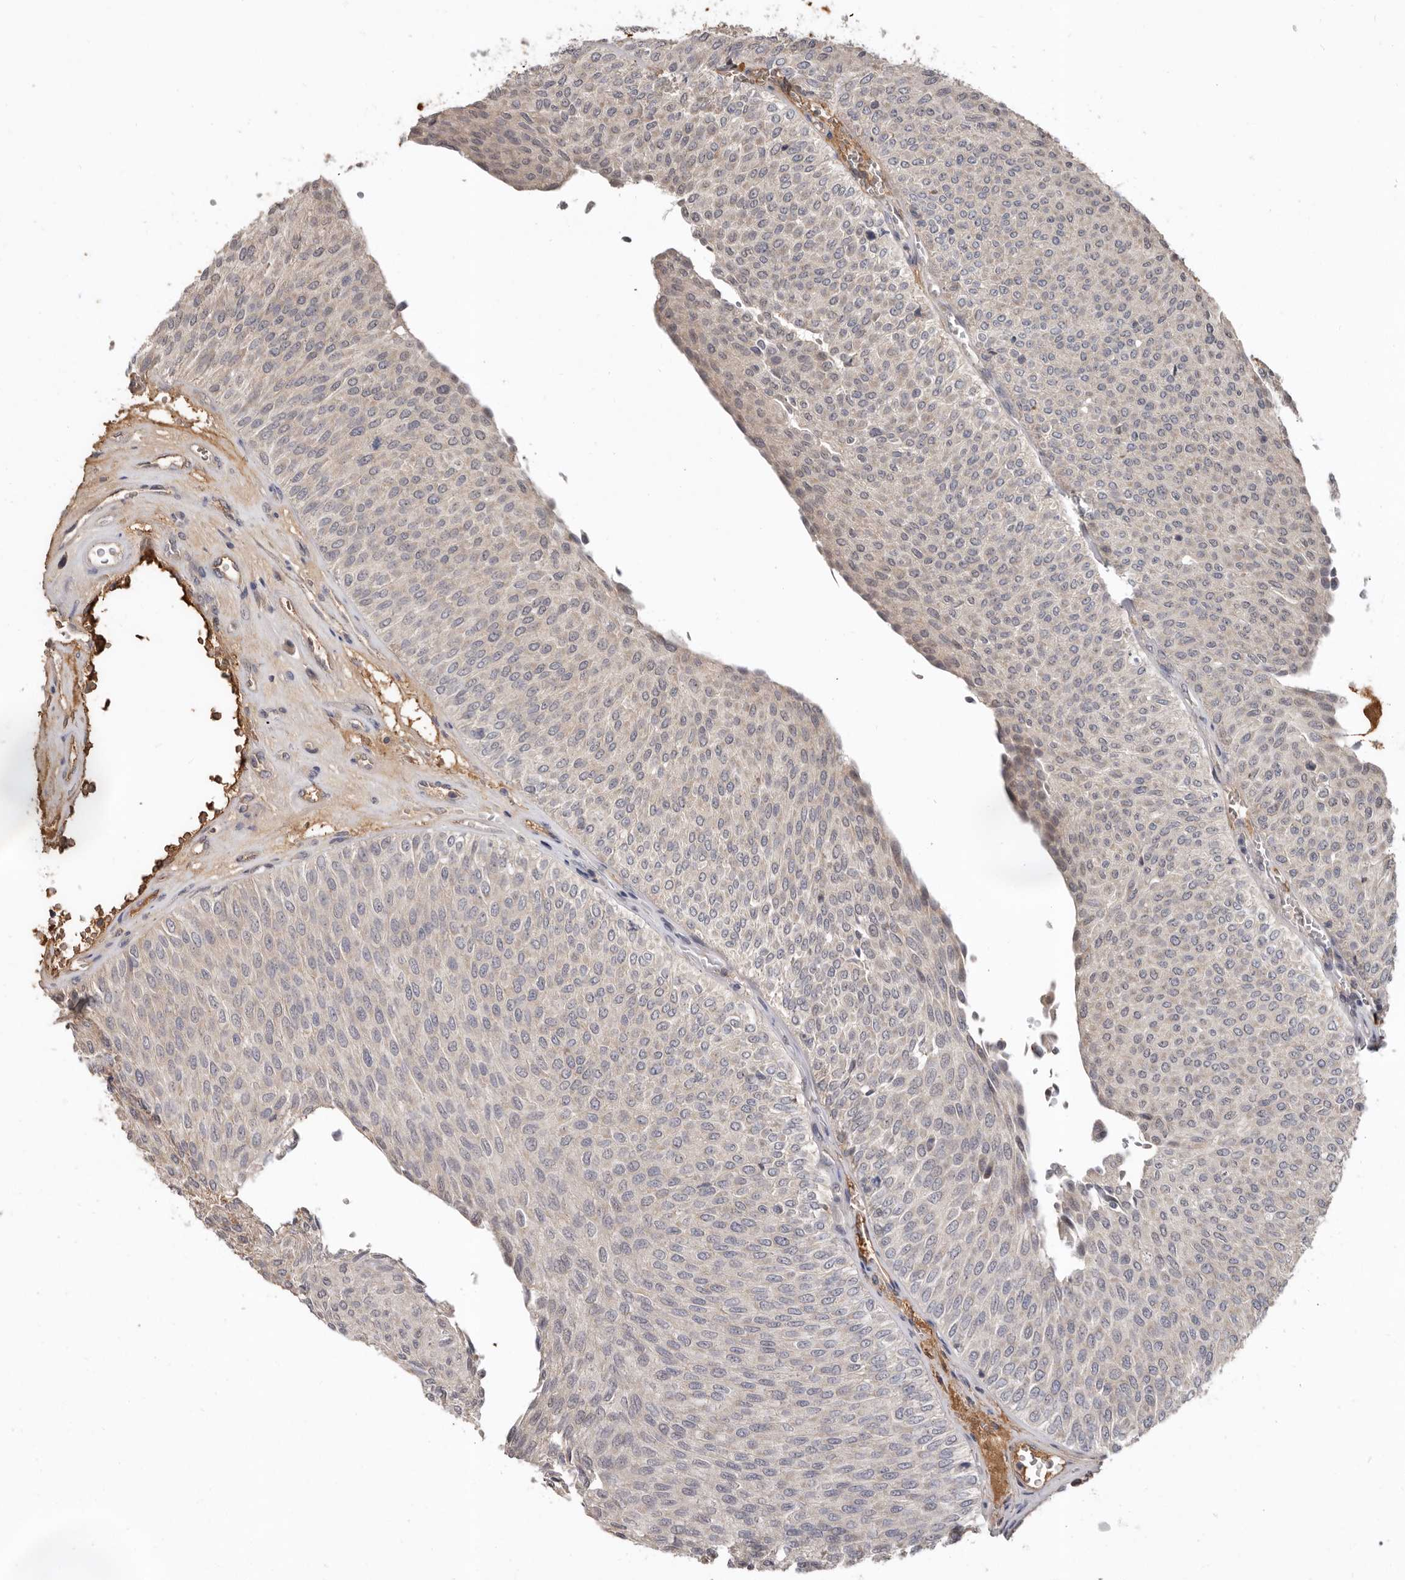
{"staining": {"intensity": "weak", "quantity": "<25%", "location": "cytoplasmic/membranous"}, "tissue": "urothelial cancer", "cell_type": "Tumor cells", "image_type": "cancer", "snomed": [{"axis": "morphology", "description": "Urothelial carcinoma, Low grade"}, {"axis": "topography", "description": "Urinary bladder"}], "caption": "Immunohistochemistry (IHC) image of neoplastic tissue: urothelial cancer stained with DAB exhibits no significant protein positivity in tumor cells. (Immunohistochemistry, brightfield microscopy, high magnification).", "gene": "LRGUK", "patient": {"sex": "male", "age": 78}}